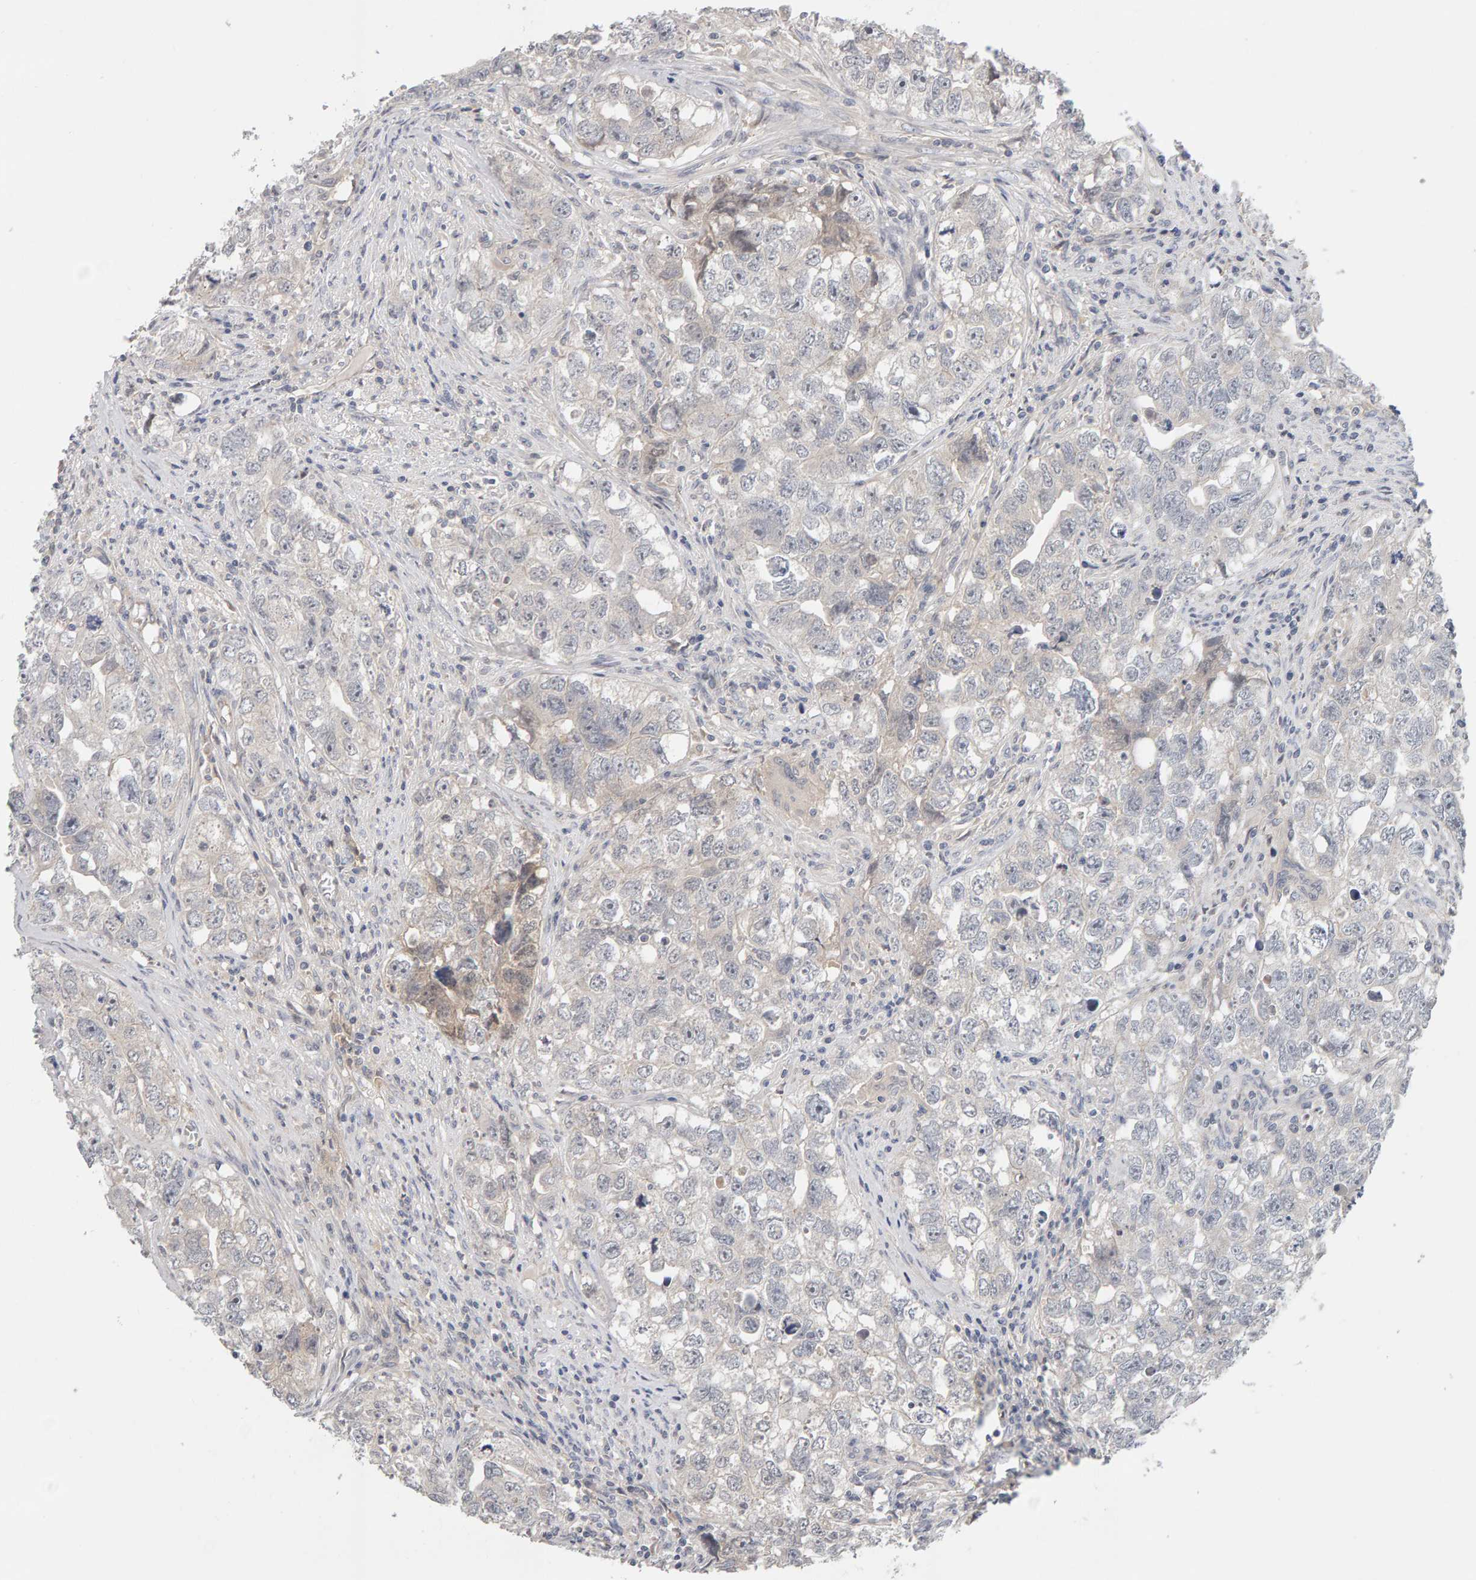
{"staining": {"intensity": "negative", "quantity": "none", "location": "none"}, "tissue": "testis cancer", "cell_type": "Tumor cells", "image_type": "cancer", "snomed": [{"axis": "morphology", "description": "Seminoma, NOS"}, {"axis": "morphology", "description": "Carcinoma, Embryonal, NOS"}, {"axis": "topography", "description": "Testis"}], "caption": "Image shows no significant protein positivity in tumor cells of testis cancer (embryonal carcinoma). Brightfield microscopy of immunohistochemistry stained with DAB (brown) and hematoxylin (blue), captured at high magnification.", "gene": "GFUS", "patient": {"sex": "male", "age": 43}}